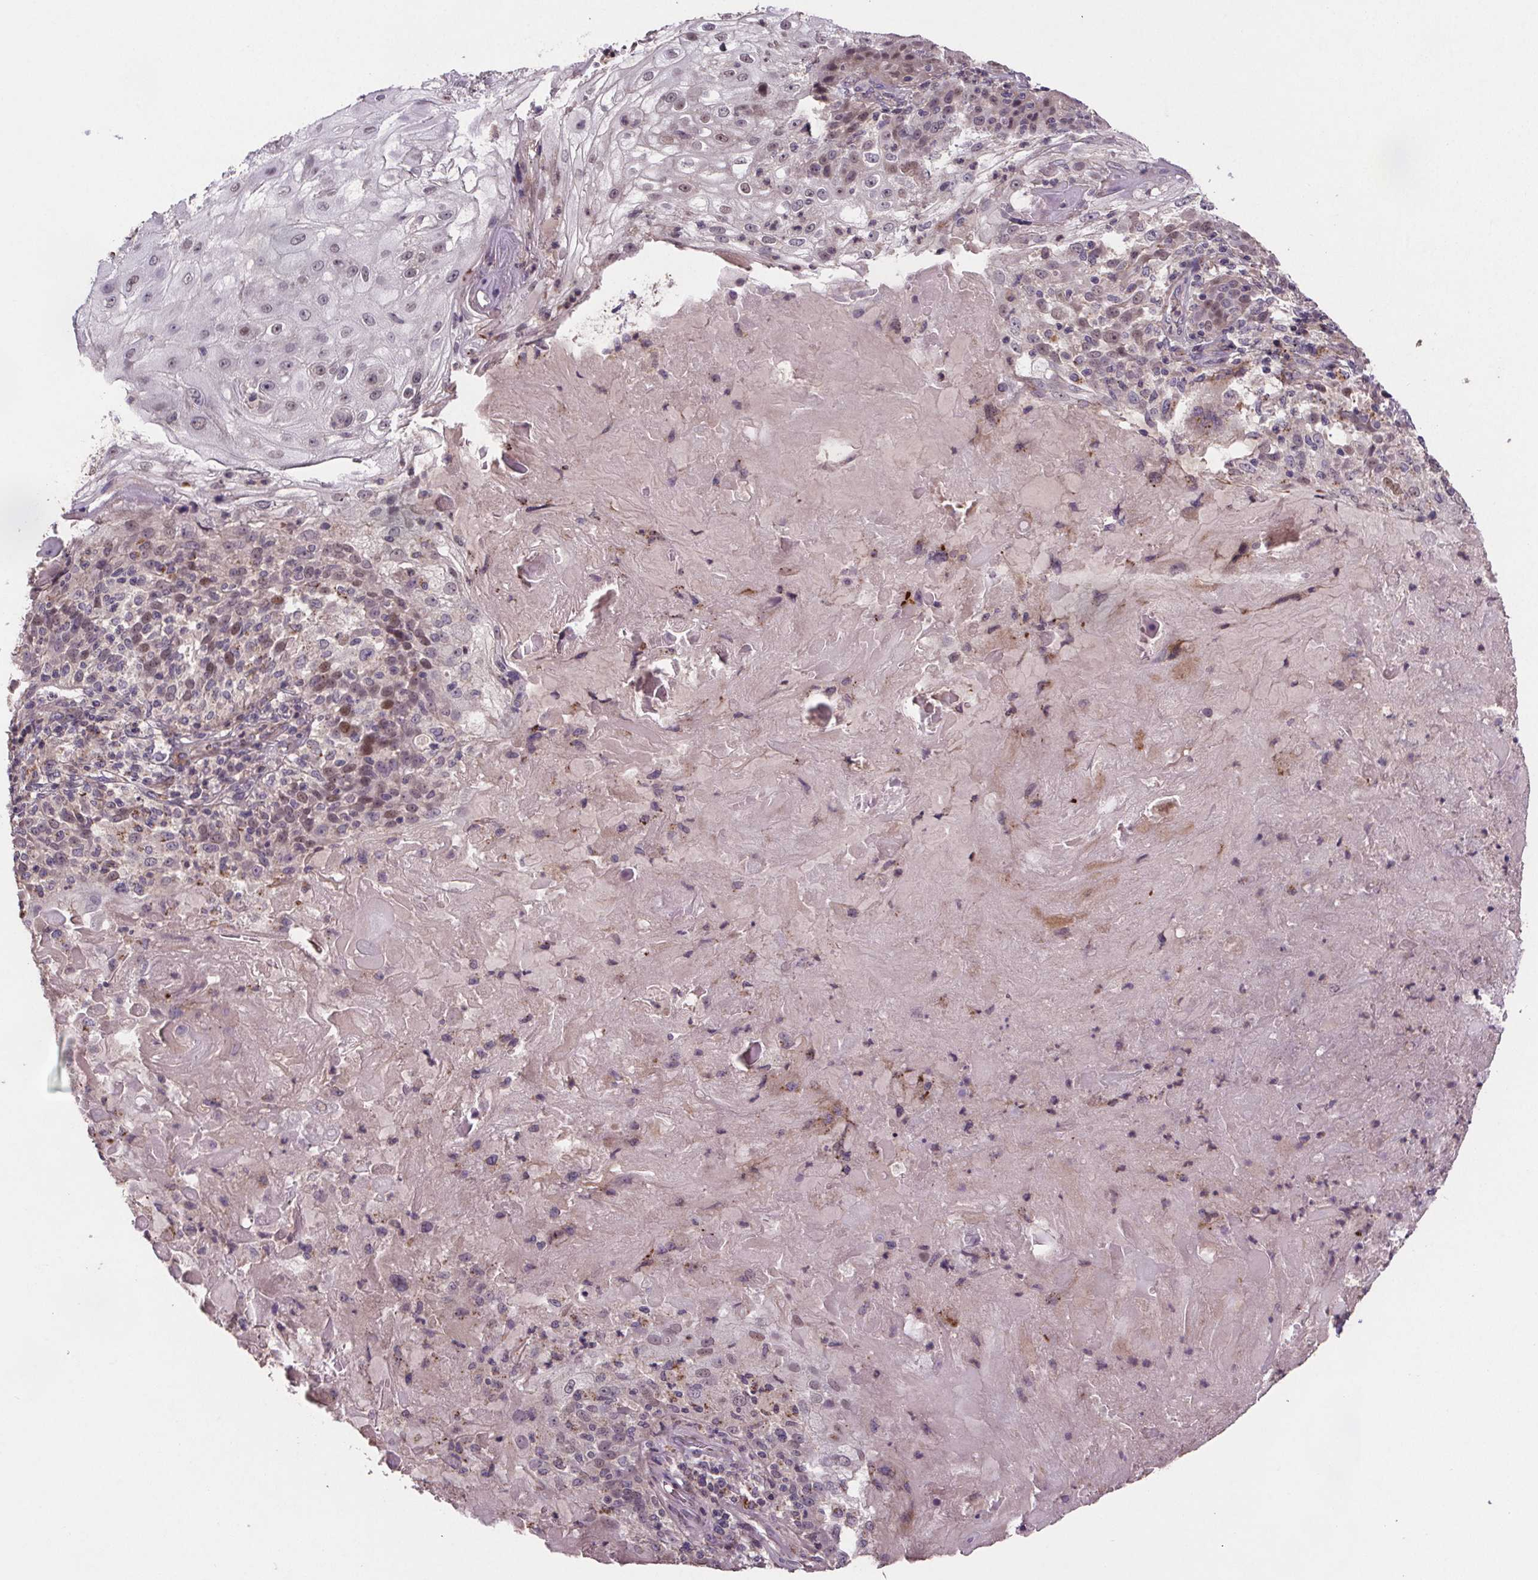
{"staining": {"intensity": "moderate", "quantity": "<25%", "location": "cytoplasmic/membranous,nuclear"}, "tissue": "skin cancer", "cell_type": "Tumor cells", "image_type": "cancer", "snomed": [{"axis": "morphology", "description": "Normal tissue, NOS"}, {"axis": "morphology", "description": "Squamous cell carcinoma, NOS"}, {"axis": "topography", "description": "Skin"}], "caption": "This micrograph displays IHC staining of skin cancer (squamous cell carcinoma), with low moderate cytoplasmic/membranous and nuclear expression in about <25% of tumor cells.", "gene": "CLN3", "patient": {"sex": "female", "age": 83}}